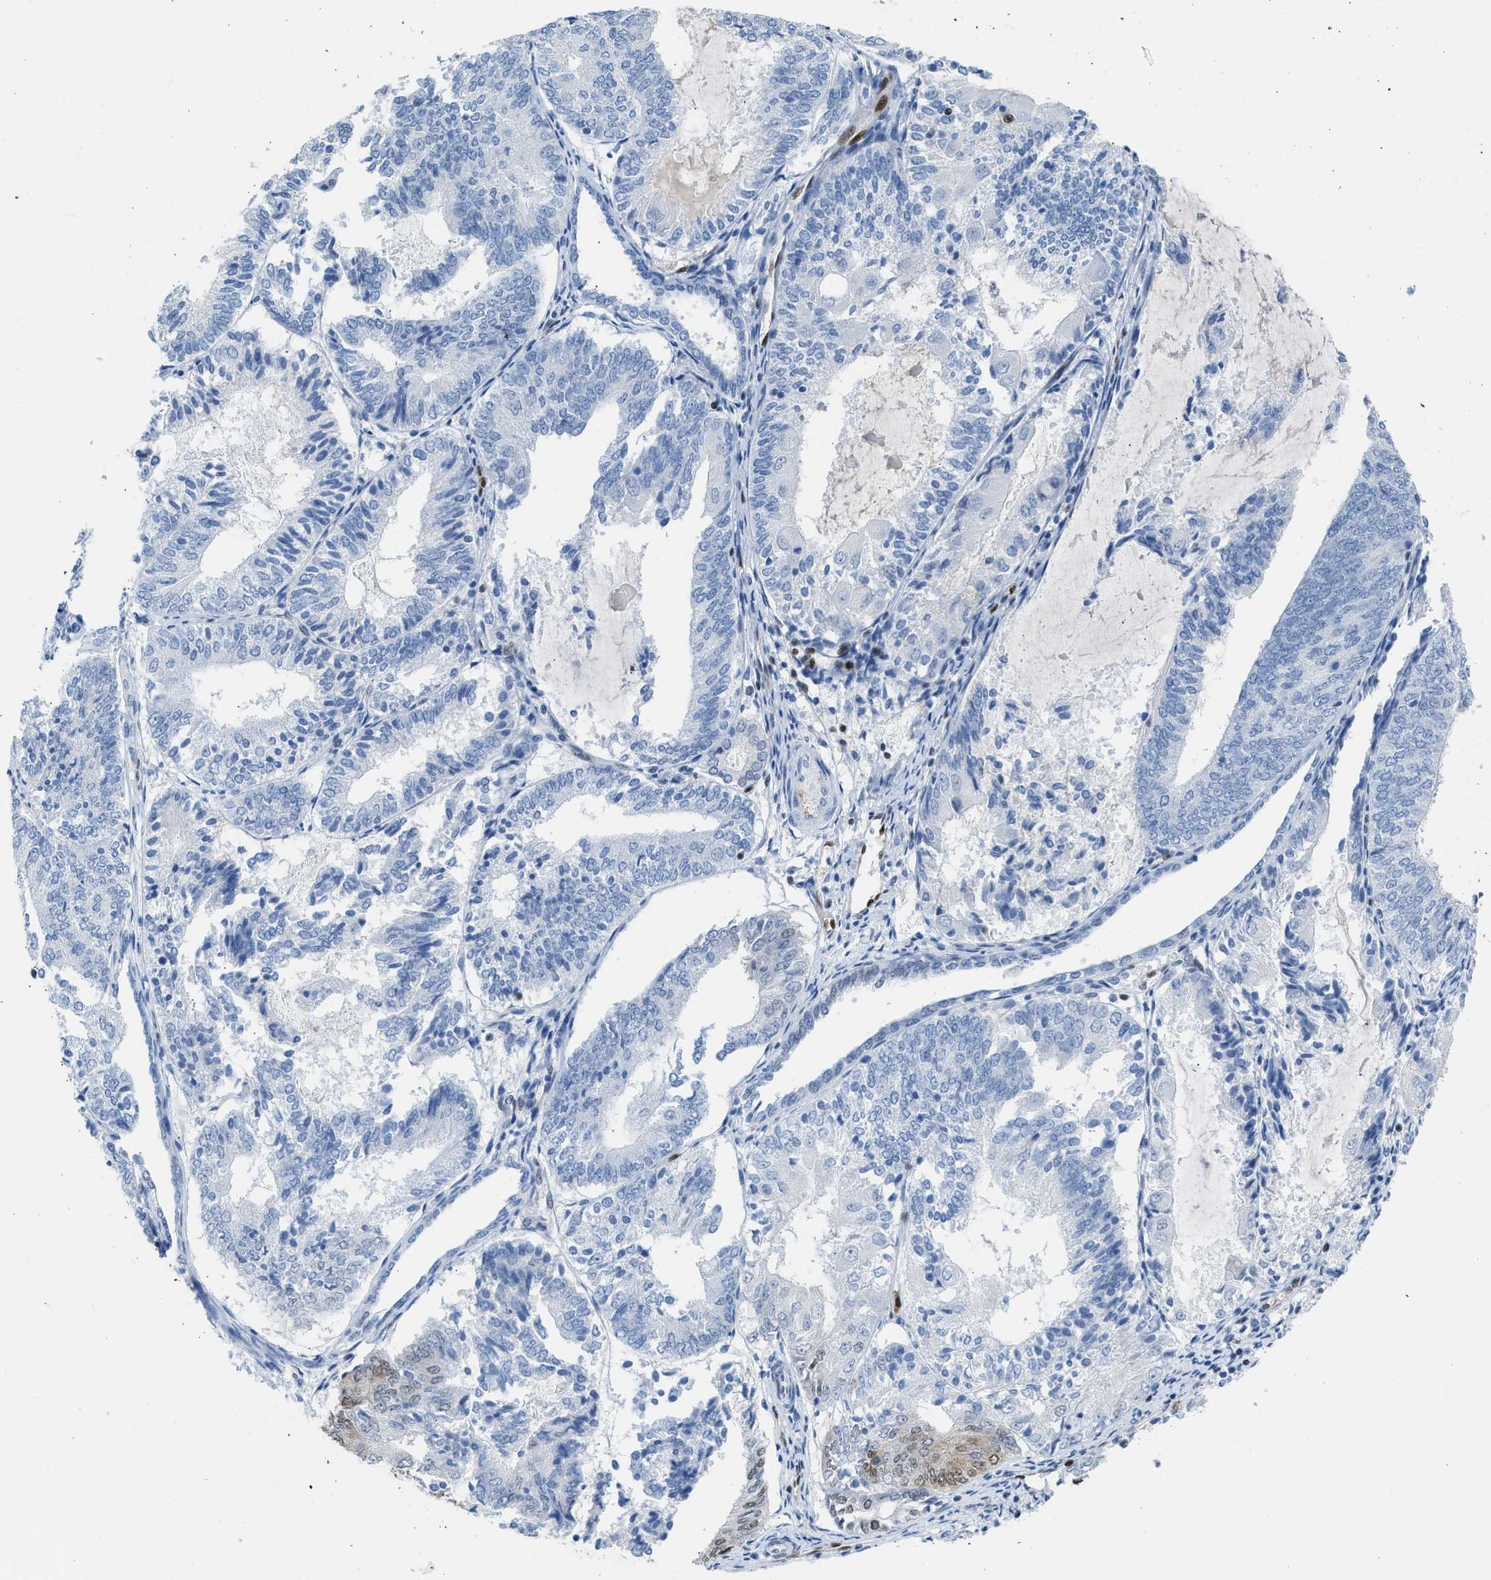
{"staining": {"intensity": "weak", "quantity": "<25%", "location": "nuclear"}, "tissue": "endometrial cancer", "cell_type": "Tumor cells", "image_type": "cancer", "snomed": [{"axis": "morphology", "description": "Adenocarcinoma, NOS"}, {"axis": "topography", "description": "Endometrium"}], "caption": "Tumor cells show no significant expression in endometrial cancer.", "gene": "LEF1", "patient": {"sex": "female", "age": 81}}